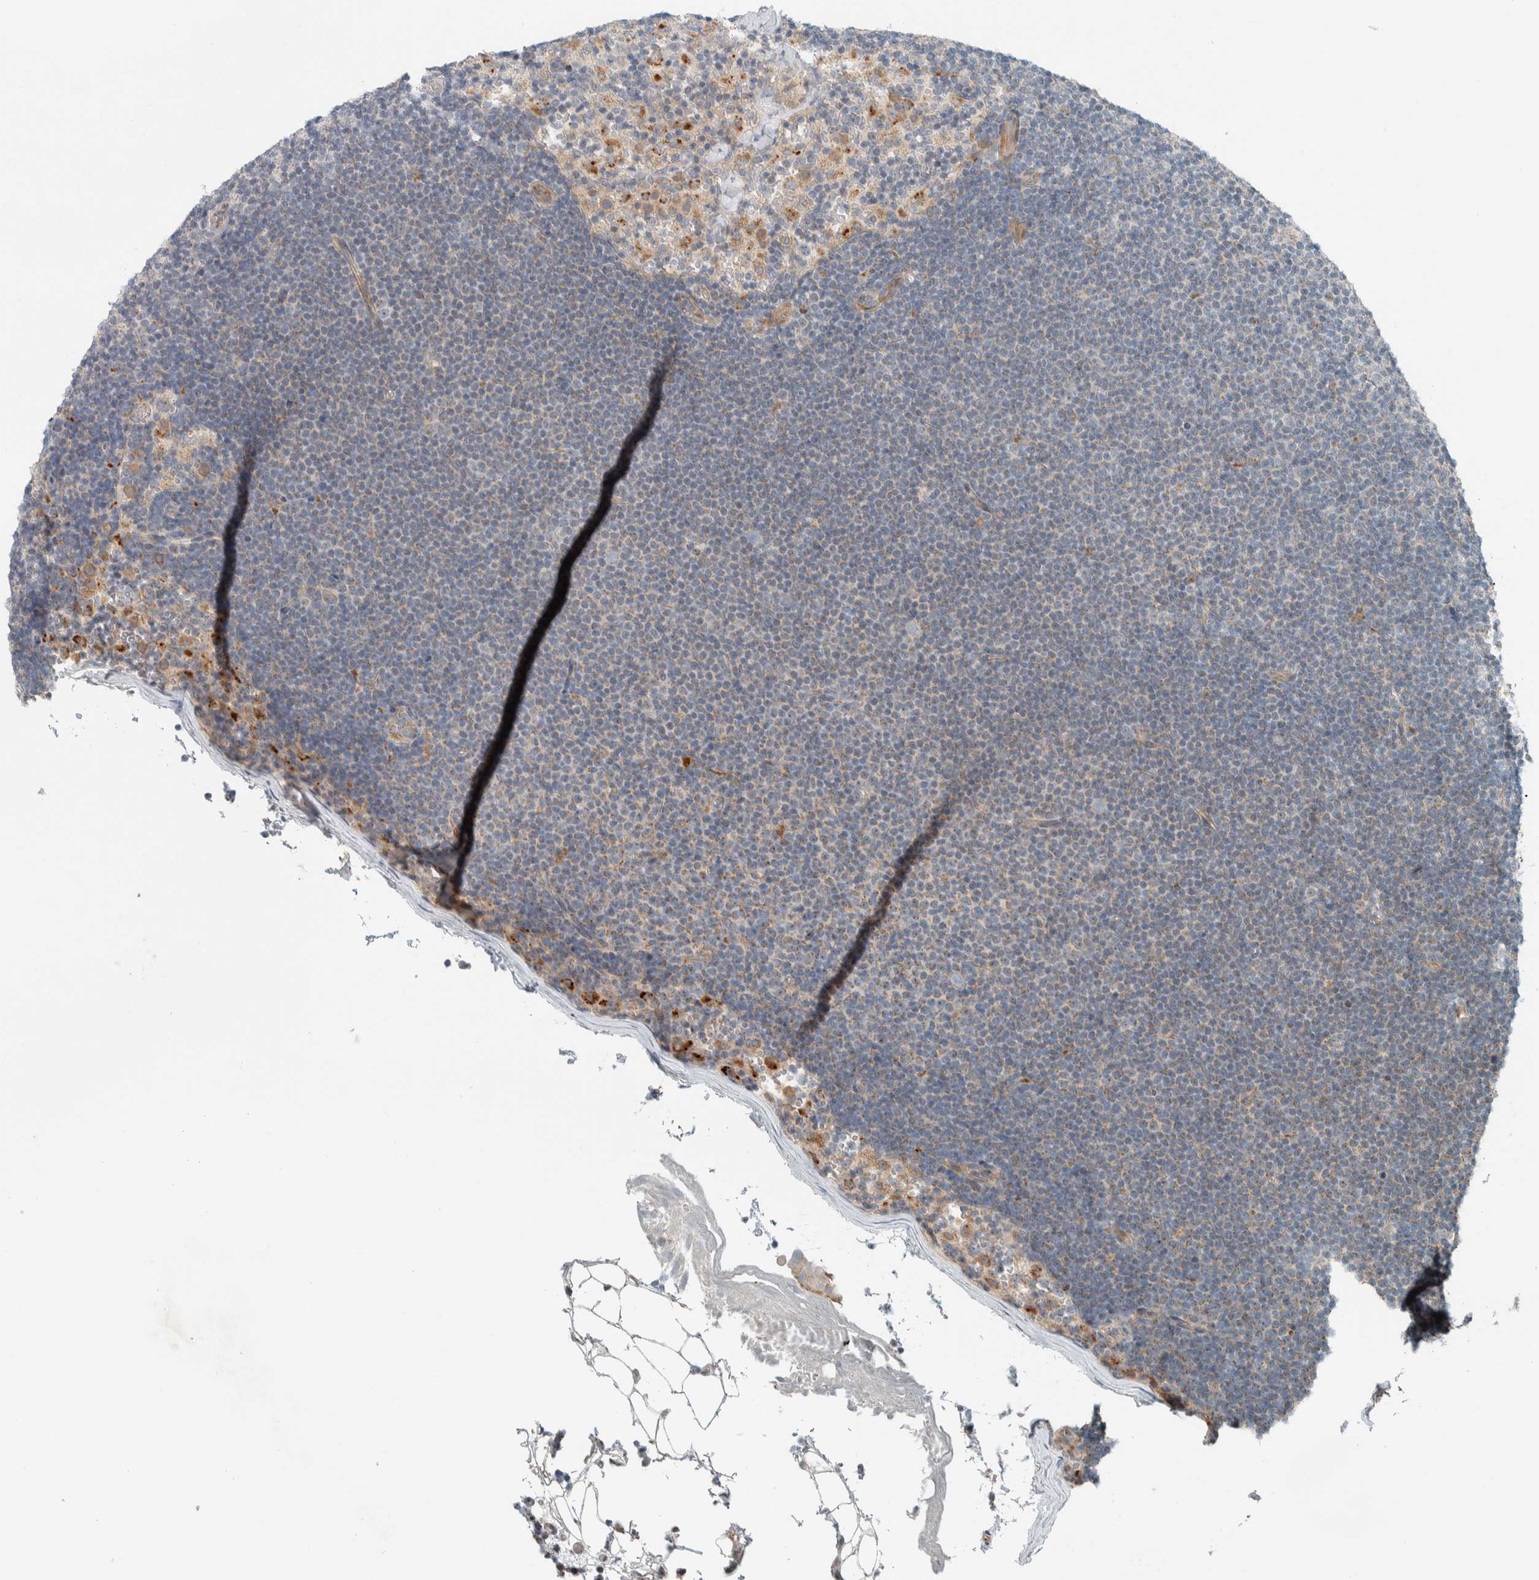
{"staining": {"intensity": "negative", "quantity": "none", "location": "none"}, "tissue": "lymphoma", "cell_type": "Tumor cells", "image_type": "cancer", "snomed": [{"axis": "morphology", "description": "Malignant lymphoma, non-Hodgkin's type, Low grade"}, {"axis": "topography", "description": "Lymph node"}], "caption": "Immunohistochemical staining of low-grade malignant lymphoma, non-Hodgkin's type shows no significant positivity in tumor cells. (DAB (3,3'-diaminobenzidine) IHC, high magnification).", "gene": "SLFN12L", "patient": {"sex": "female", "age": 53}}